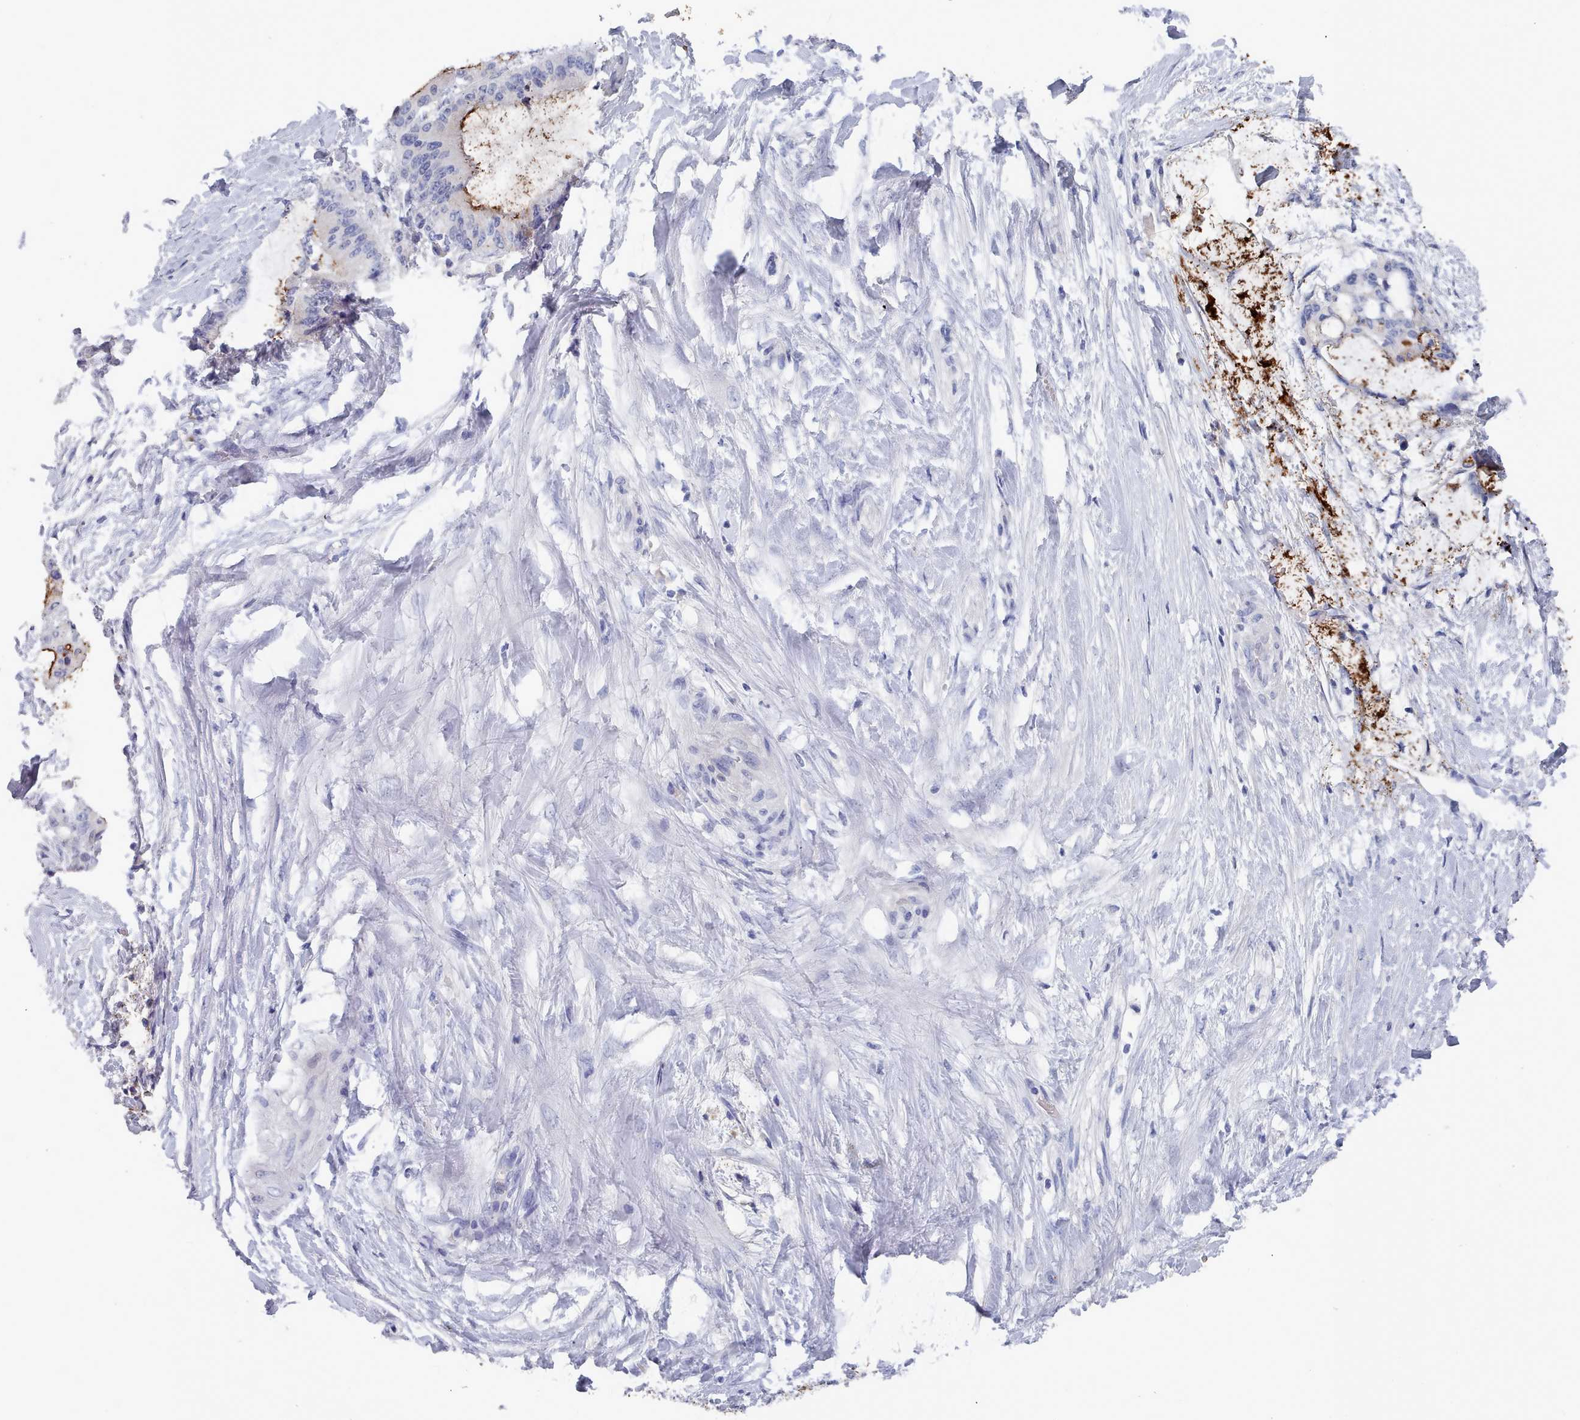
{"staining": {"intensity": "moderate", "quantity": "<25%", "location": "cytoplasmic/membranous"}, "tissue": "liver cancer", "cell_type": "Tumor cells", "image_type": "cancer", "snomed": [{"axis": "morphology", "description": "Normal tissue, NOS"}, {"axis": "morphology", "description": "Cholangiocarcinoma"}, {"axis": "topography", "description": "Liver"}, {"axis": "topography", "description": "Peripheral nerve tissue"}], "caption": "Human liver cancer (cholangiocarcinoma) stained with a protein marker demonstrates moderate staining in tumor cells.", "gene": "ACAD11", "patient": {"sex": "female", "age": 73}}